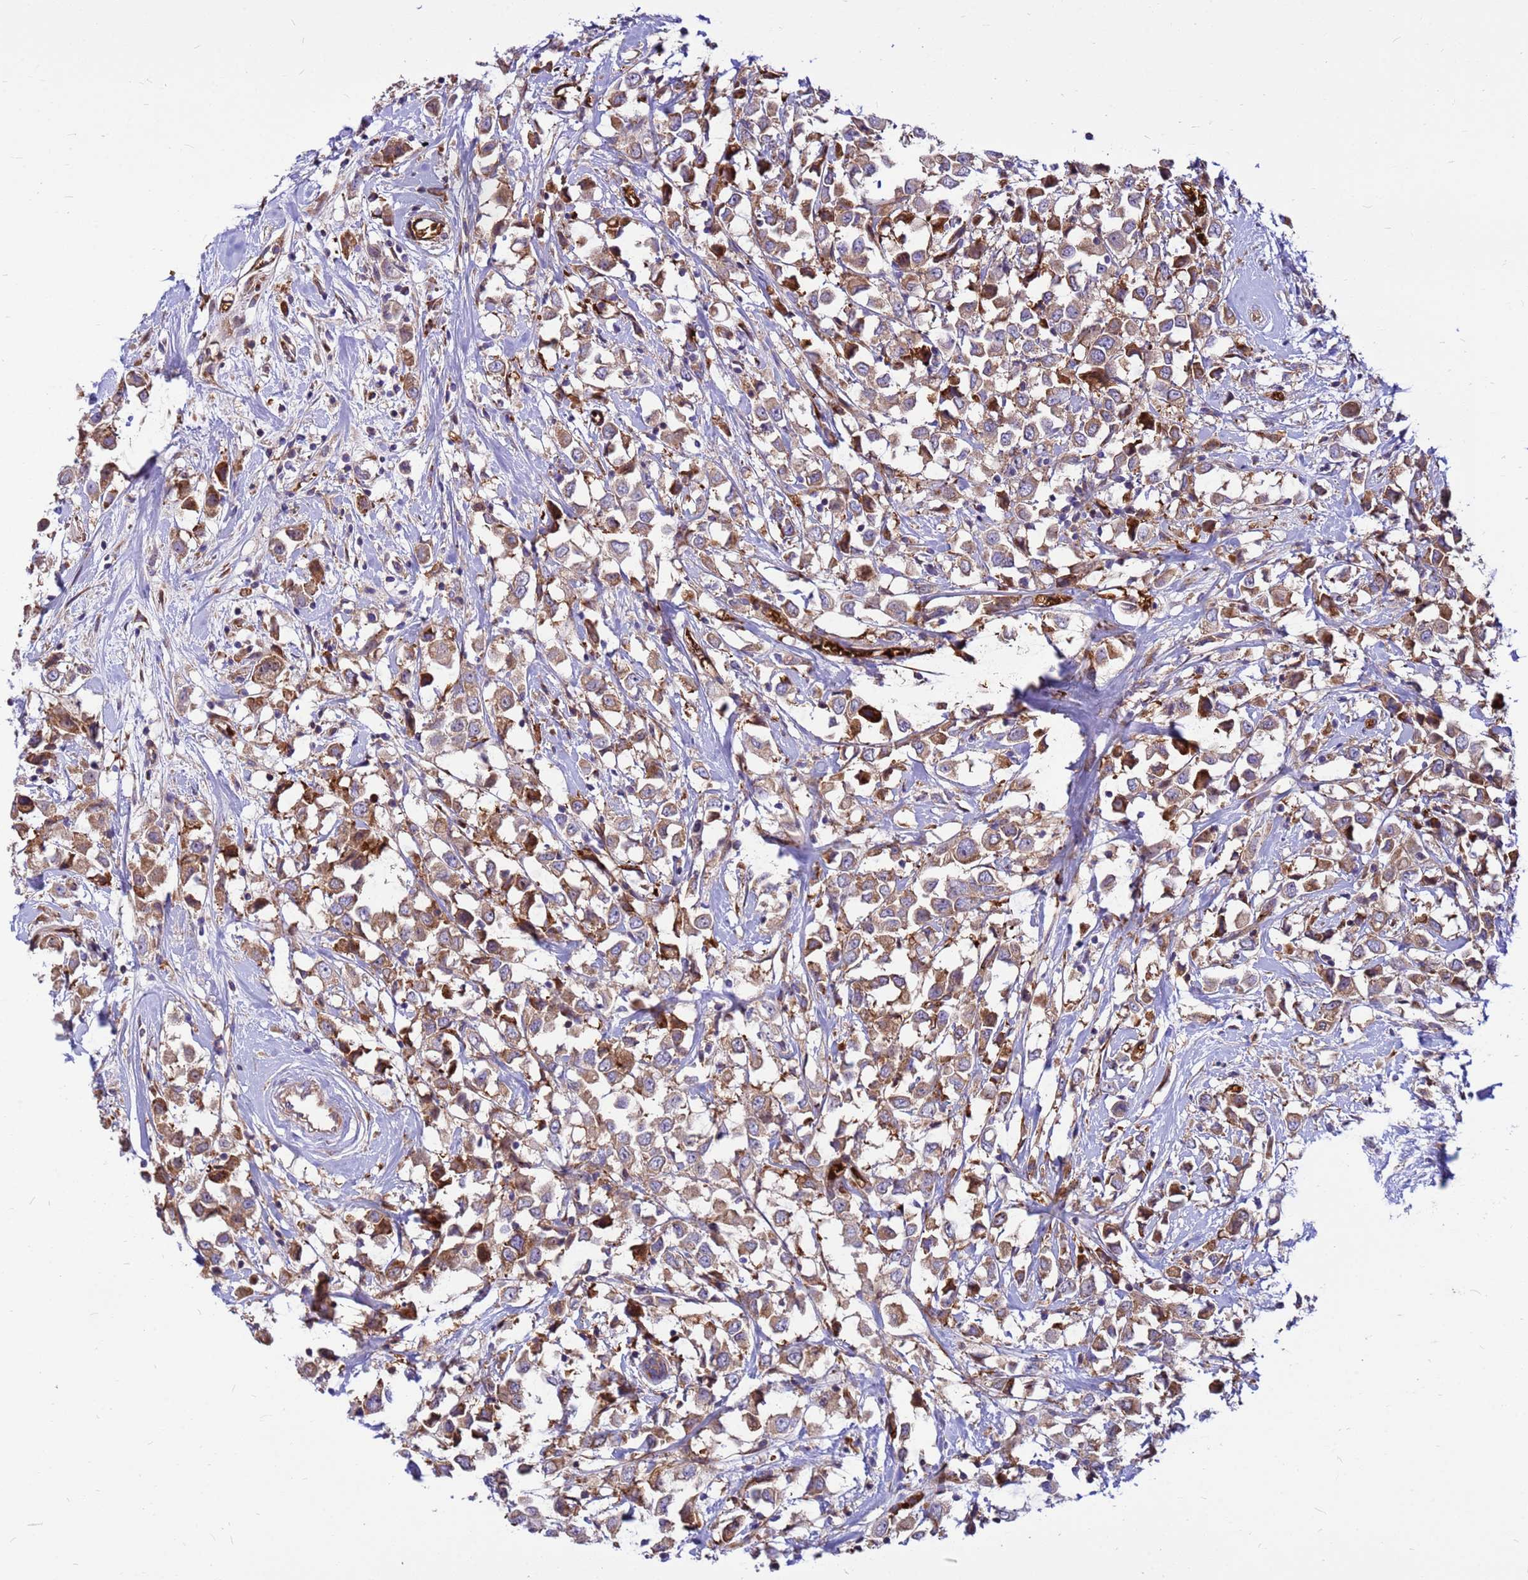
{"staining": {"intensity": "moderate", "quantity": ">75%", "location": "cytoplasmic/membranous"}, "tissue": "breast cancer", "cell_type": "Tumor cells", "image_type": "cancer", "snomed": [{"axis": "morphology", "description": "Duct carcinoma"}, {"axis": "topography", "description": "Breast"}], "caption": "High-power microscopy captured an immunohistochemistry (IHC) histopathology image of breast cancer (invasive ductal carcinoma), revealing moderate cytoplasmic/membranous expression in approximately >75% of tumor cells.", "gene": "ZNF669", "patient": {"sex": "female", "age": 61}}